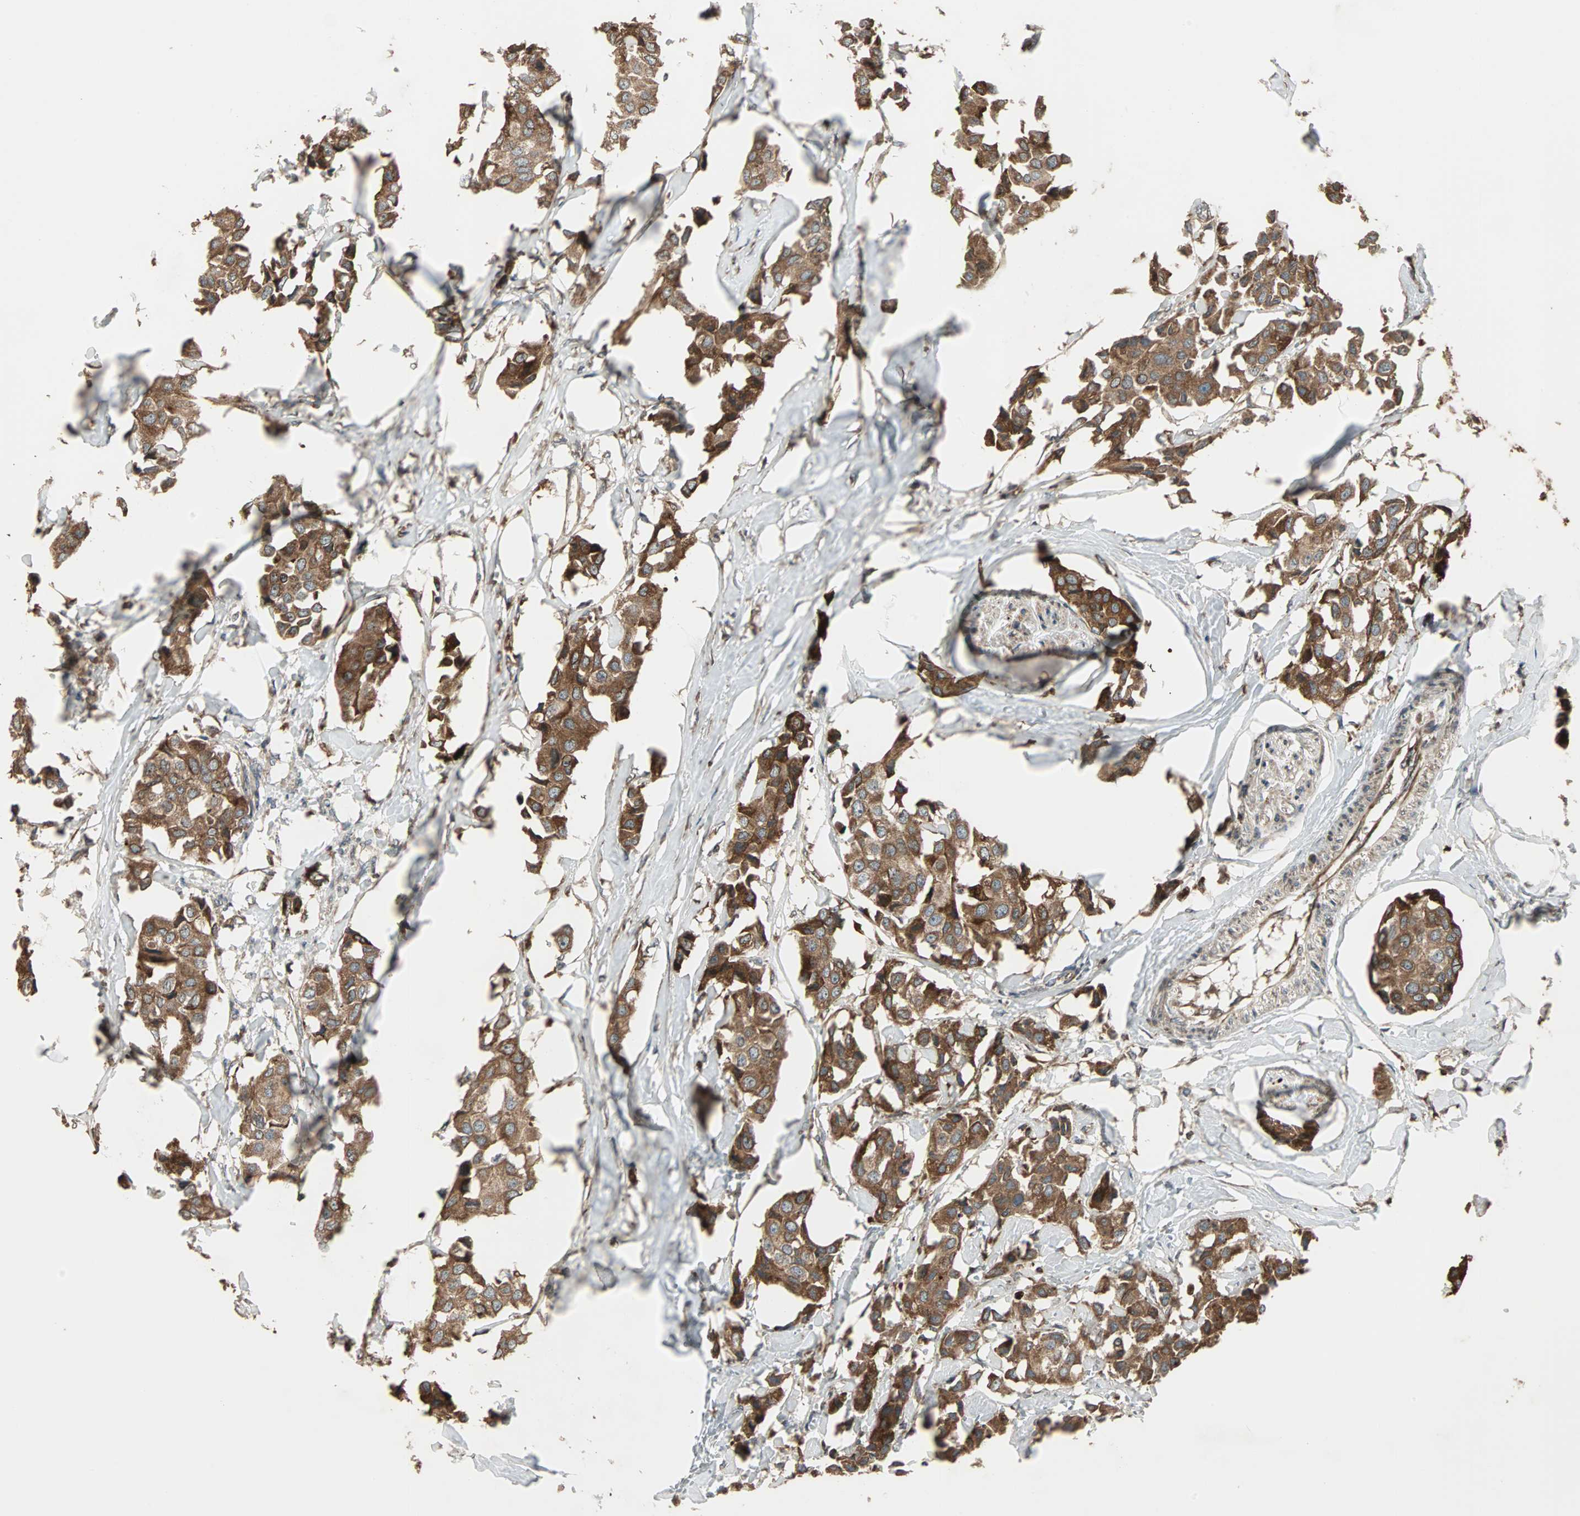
{"staining": {"intensity": "strong", "quantity": ">75%", "location": "cytoplasmic/membranous"}, "tissue": "breast cancer", "cell_type": "Tumor cells", "image_type": "cancer", "snomed": [{"axis": "morphology", "description": "Duct carcinoma"}, {"axis": "topography", "description": "Breast"}], "caption": "Breast invasive ductal carcinoma was stained to show a protein in brown. There is high levels of strong cytoplasmic/membranous expression in approximately >75% of tumor cells.", "gene": "RAB7A", "patient": {"sex": "female", "age": 80}}